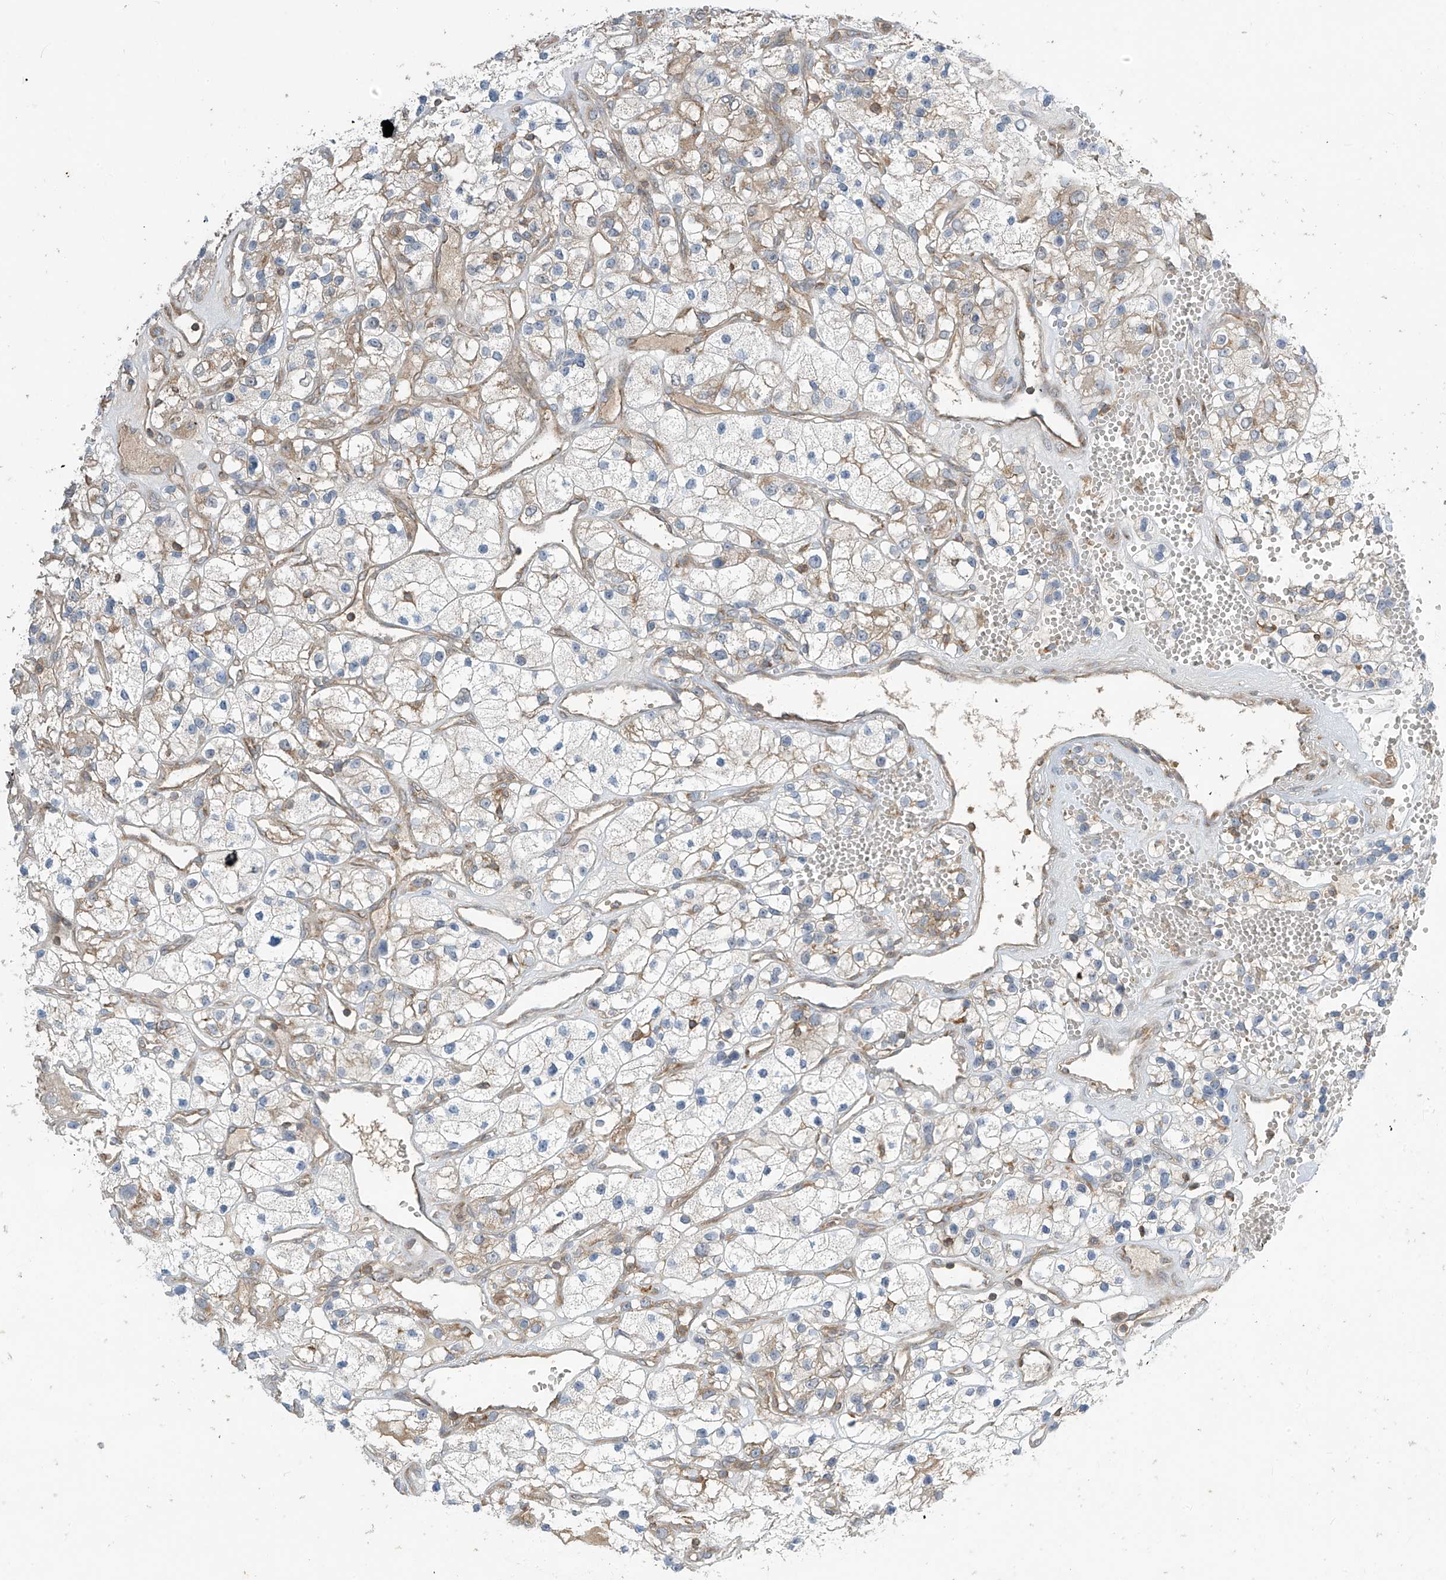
{"staining": {"intensity": "negative", "quantity": "none", "location": "none"}, "tissue": "renal cancer", "cell_type": "Tumor cells", "image_type": "cancer", "snomed": [{"axis": "morphology", "description": "Adenocarcinoma, NOS"}, {"axis": "topography", "description": "Kidney"}], "caption": "A micrograph of adenocarcinoma (renal) stained for a protein exhibits no brown staining in tumor cells.", "gene": "PARVG", "patient": {"sex": "female", "age": 57}}